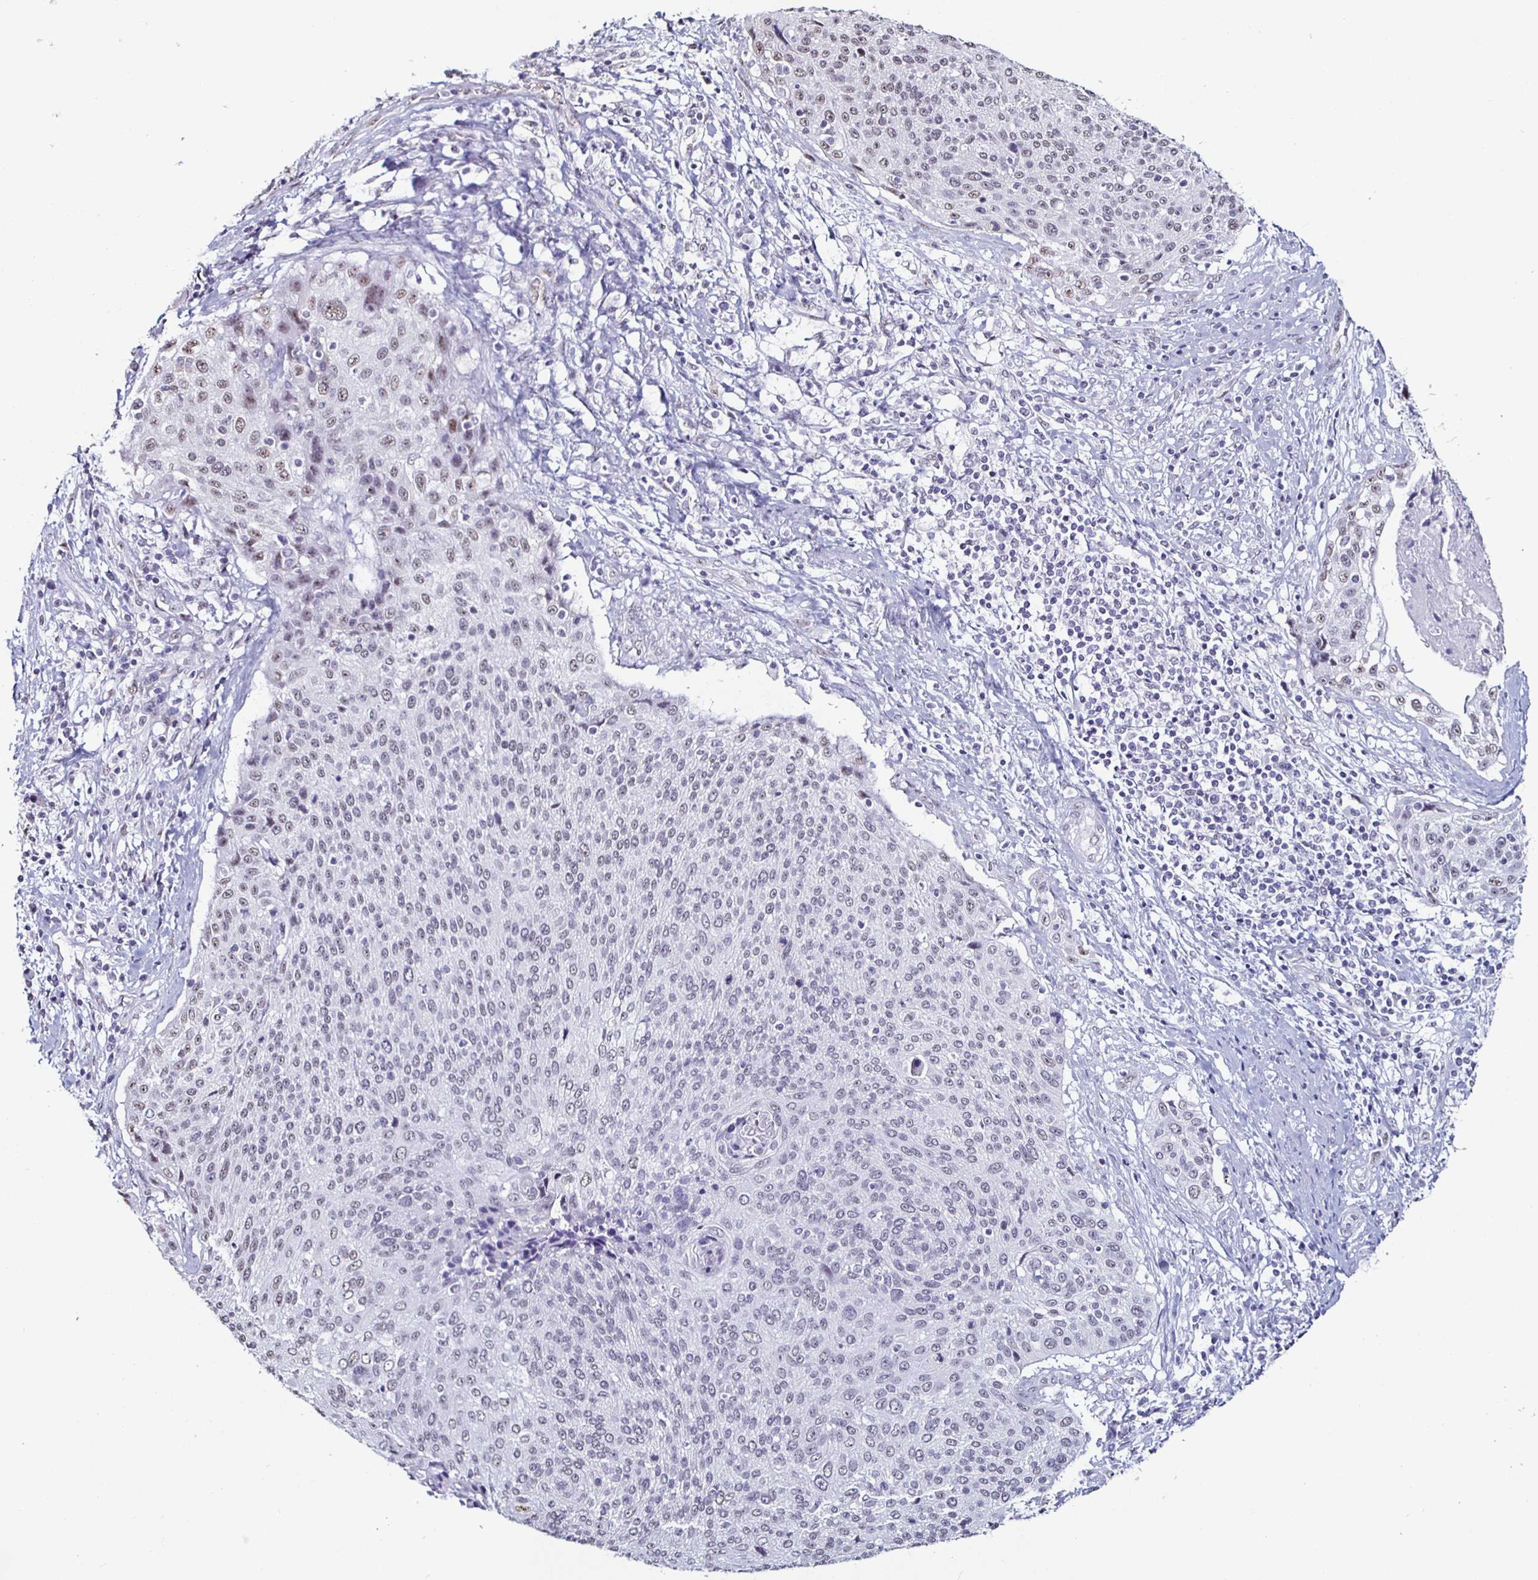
{"staining": {"intensity": "weak", "quantity": "<25%", "location": "nuclear"}, "tissue": "cervical cancer", "cell_type": "Tumor cells", "image_type": "cancer", "snomed": [{"axis": "morphology", "description": "Squamous cell carcinoma, NOS"}, {"axis": "topography", "description": "Cervix"}], "caption": "DAB (3,3'-diaminobenzidine) immunohistochemical staining of human cervical cancer (squamous cell carcinoma) demonstrates no significant positivity in tumor cells.", "gene": "DDX39B", "patient": {"sex": "female", "age": 31}}